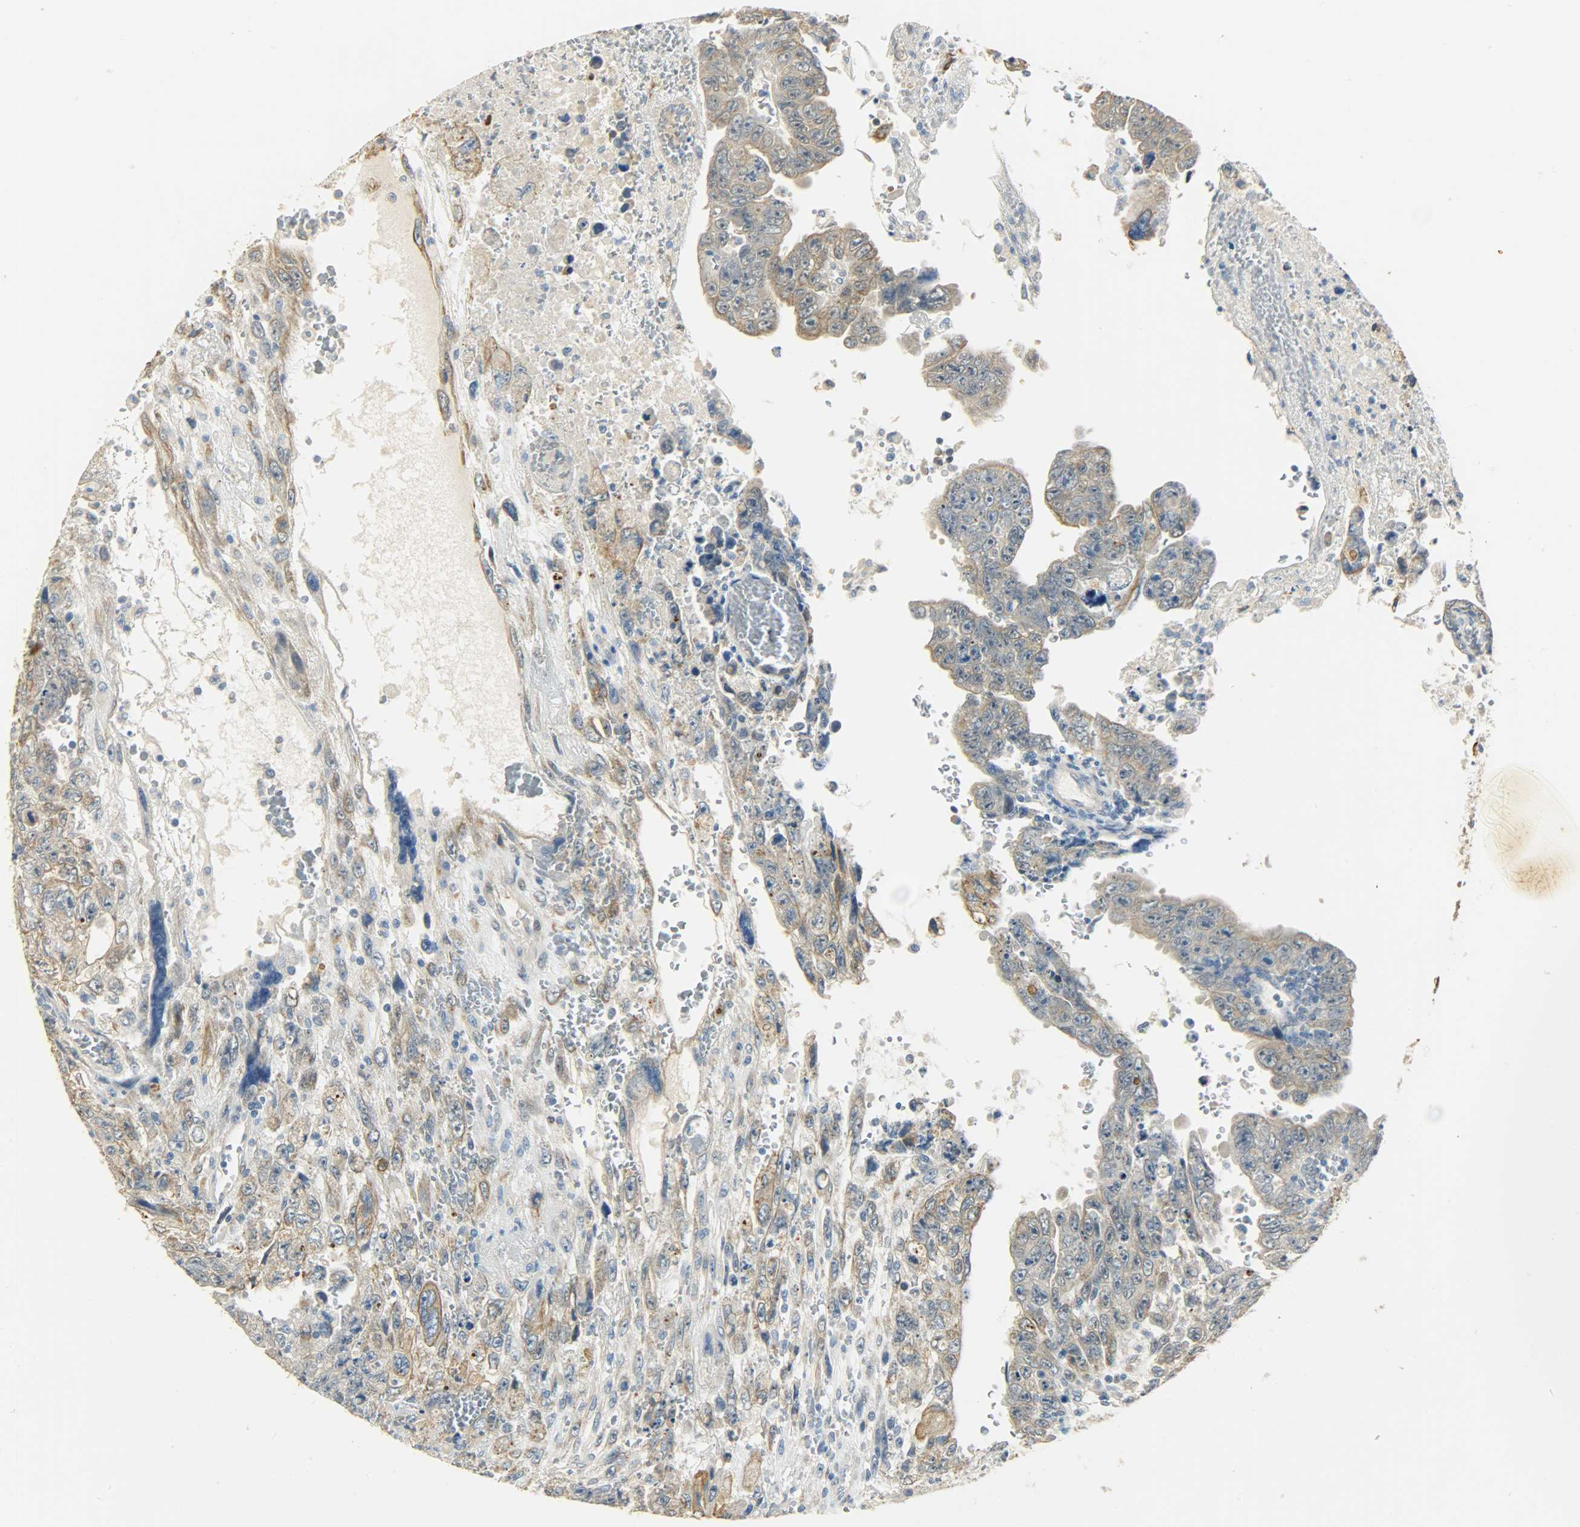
{"staining": {"intensity": "moderate", "quantity": ">75%", "location": "cytoplasmic/membranous"}, "tissue": "testis cancer", "cell_type": "Tumor cells", "image_type": "cancer", "snomed": [{"axis": "morphology", "description": "Carcinoma, Embryonal, NOS"}, {"axis": "topography", "description": "Testis"}], "caption": "Testis cancer was stained to show a protein in brown. There is medium levels of moderate cytoplasmic/membranous staining in approximately >75% of tumor cells. The staining is performed using DAB (3,3'-diaminobenzidine) brown chromogen to label protein expression. The nuclei are counter-stained blue using hematoxylin.", "gene": "USP13", "patient": {"sex": "male", "age": 28}}